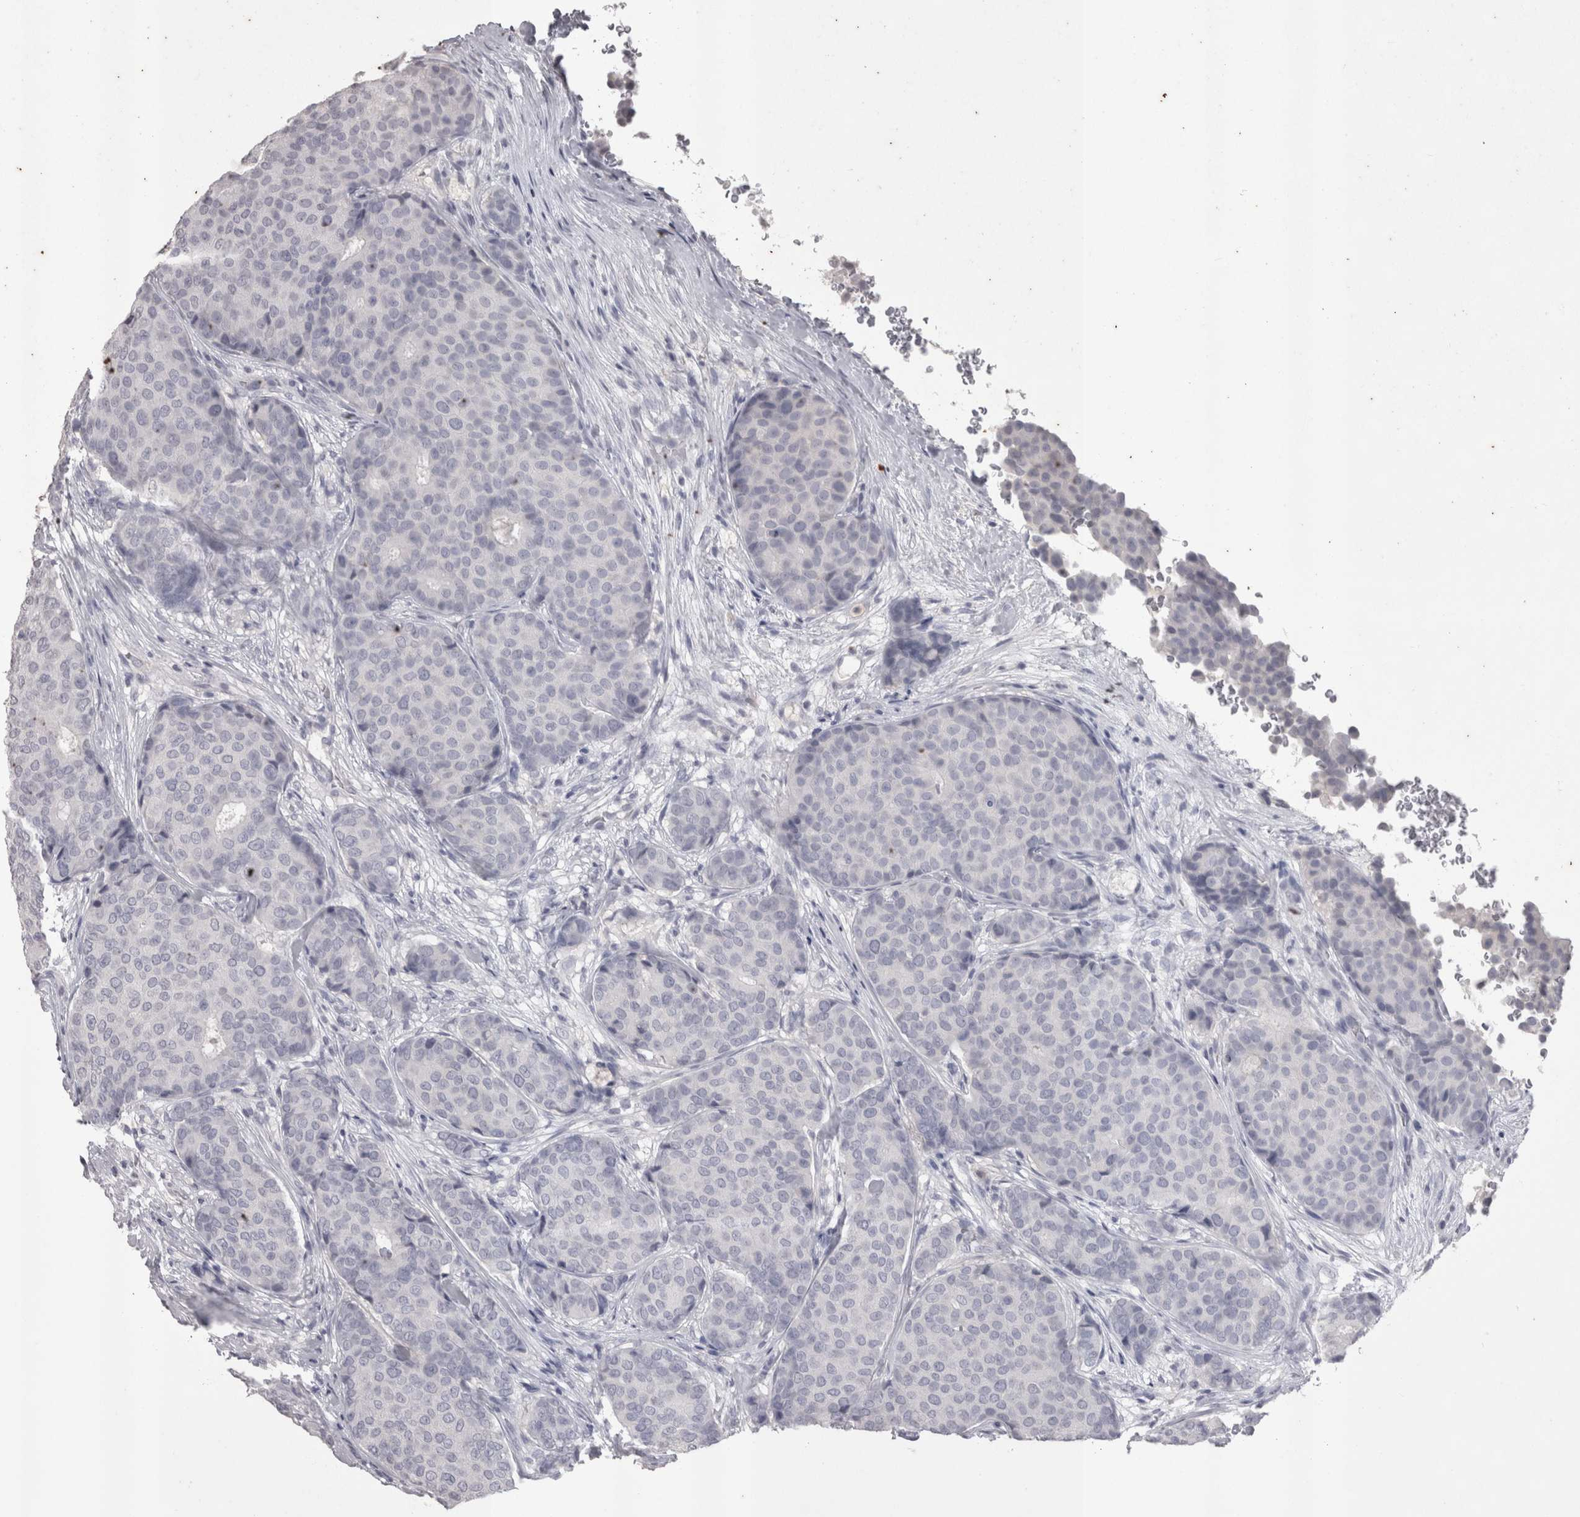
{"staining": {"intensity": "negative", "quantity": "none", "location": "none"}, "tissue": "breast cancer", "cell_type": "Tumor cells", "image_type": "cancer", "snomed": [{"axis": "morphology", "description": "Duct carcinoma"}, {"axis": "topography", "description": "Breast"}], "caption": "An immunohistochemistry histopathology image of breast invasive ductal carcinoma is shown. There is no staining in tumor cells of breast invasive ductal carcinoma.", "gene": "LAX1", "patient": {"sex": "female", "age": 75}}